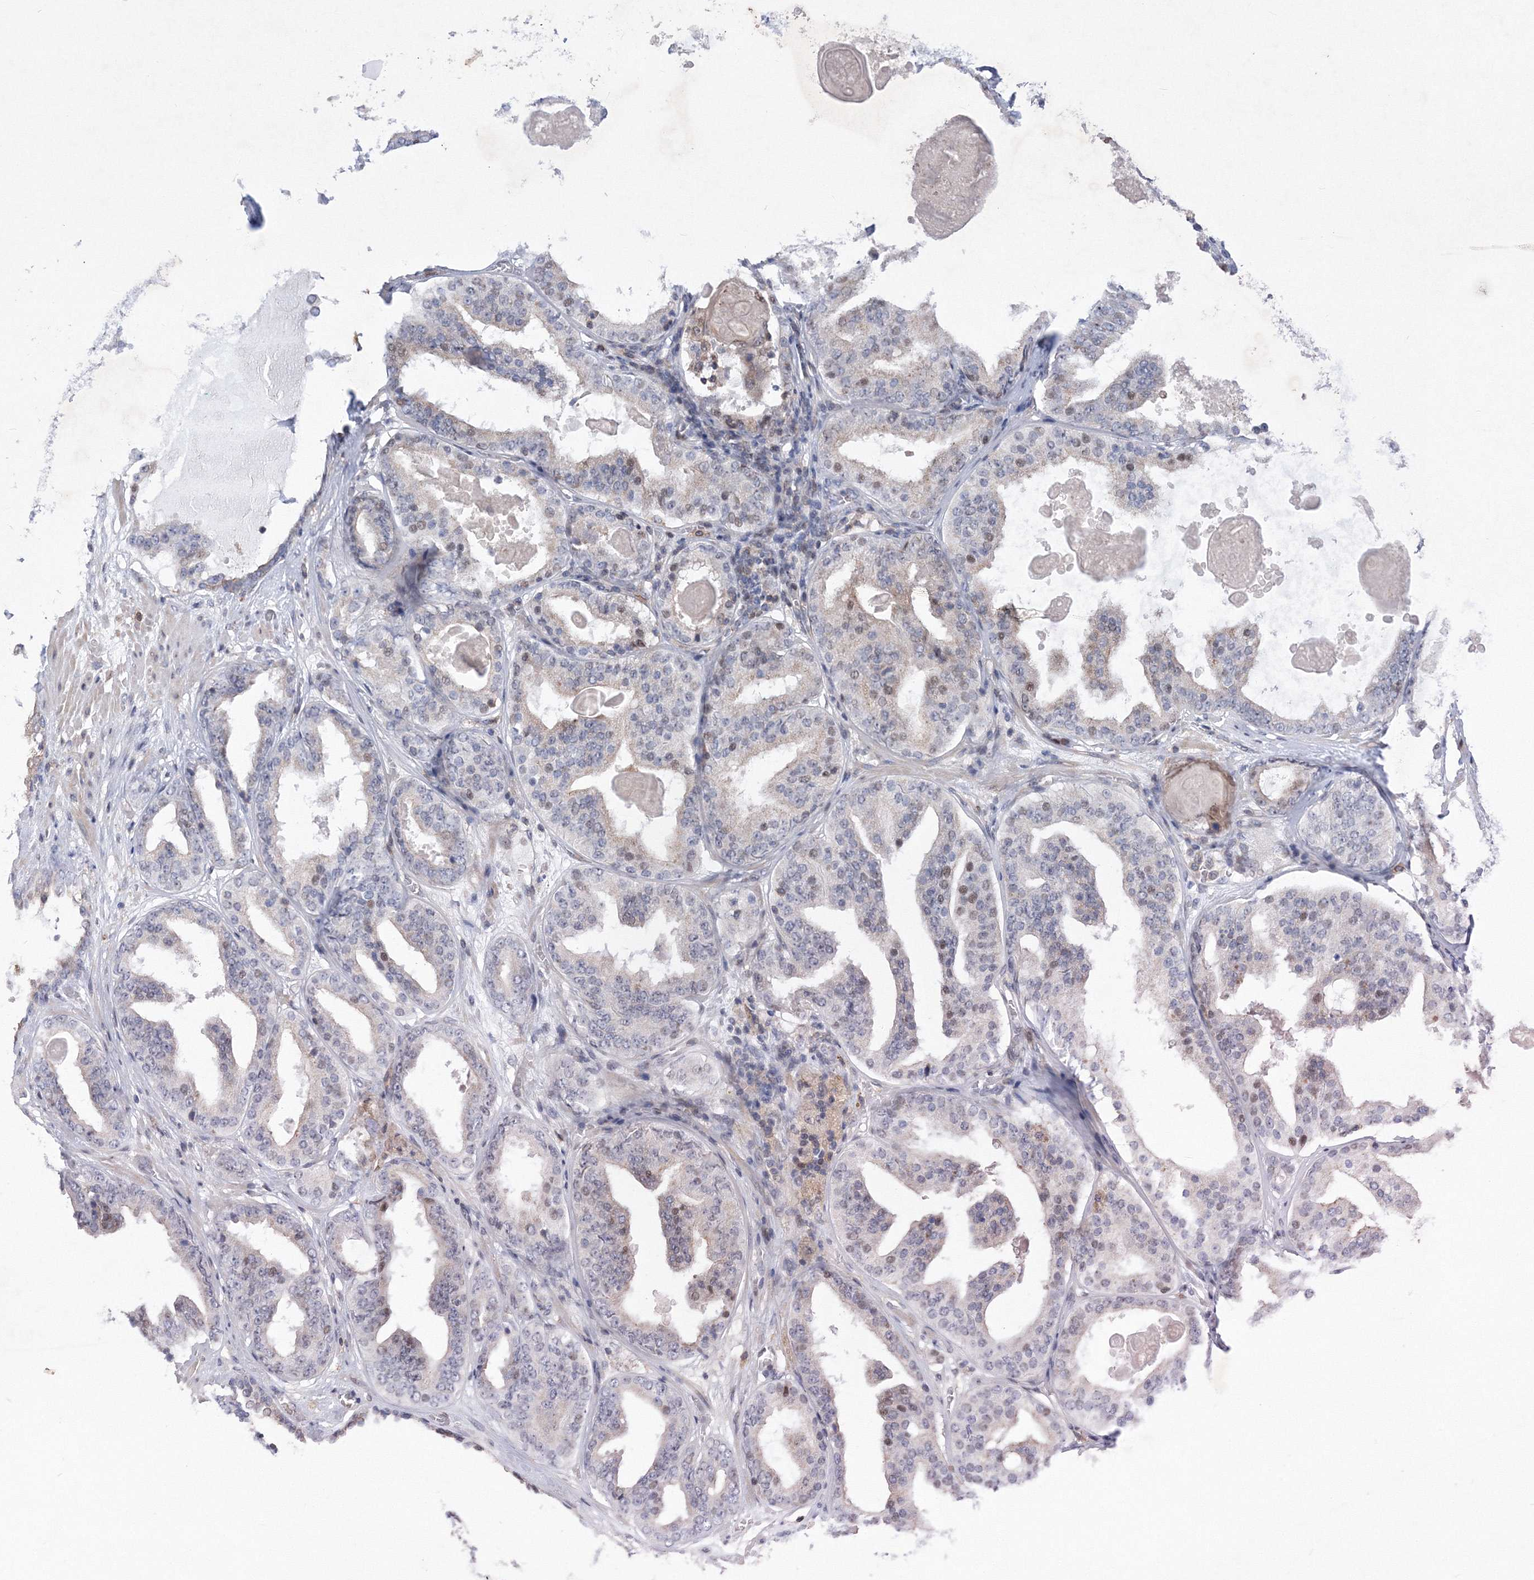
{"staining": {"intensity": "weak", "quantity": "<25%", "location": "nuclear"}, "tissue": "prostate cancer", "cell_type": "Tumor cells", "image_type": "cancer", "snomed": [{"axis": "morphology", "description": "Adenocarcinoma, High grade"}, {"axis": "topography", "description": "Prostate"}], "caption": "Prostate cancer was stained to show a protein in brown. There is no significant positivity in tumor cells.", "gene": "RNPEPL1", "patient": {"sex": "male", "age": 57}}